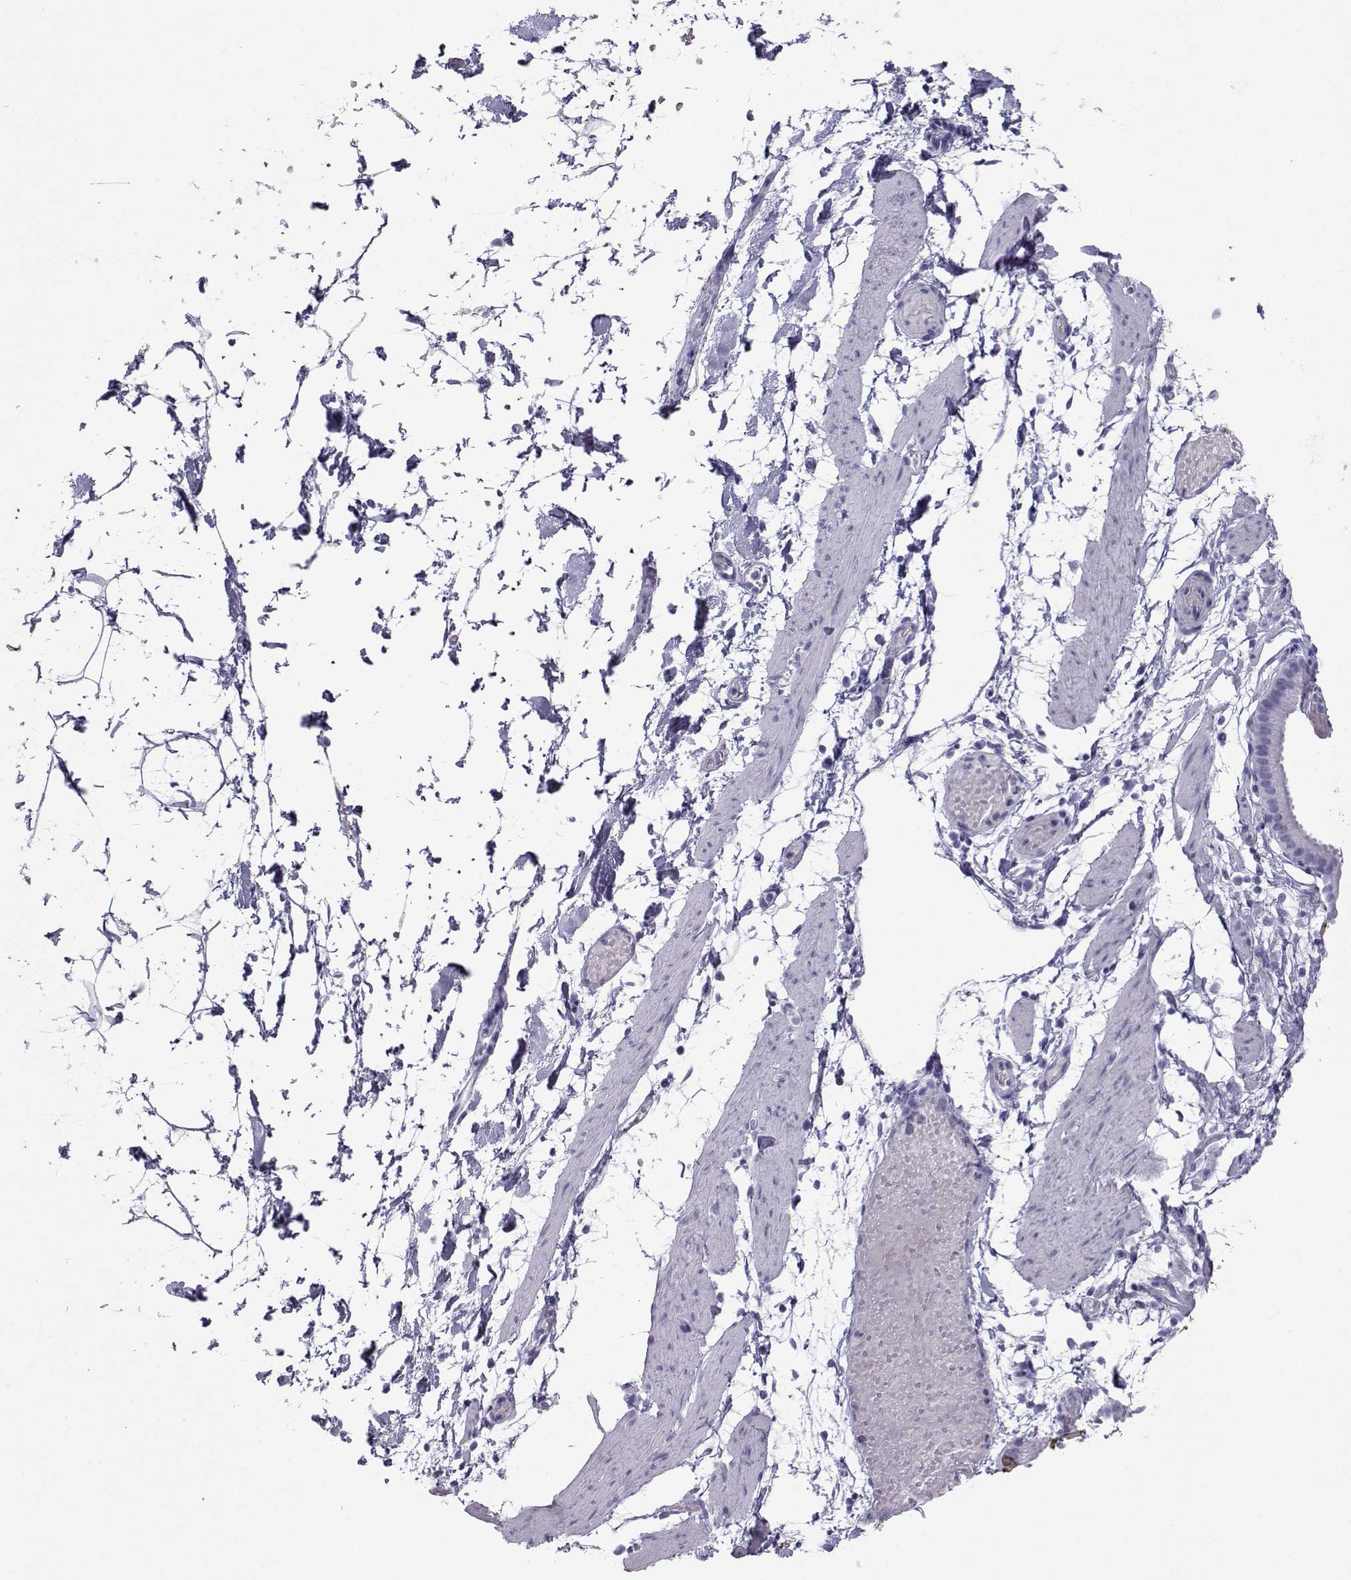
{"staining": {"intensity": "negative", "quantity": "none", "location": "none"}, "tissue": "adipose tissue", "cell_type": "Adipocytes", "image_type": "normal", "snomed": [{"axis": "morphology", "description": "Normal tissue, NOS"}, {"axis": "topography", "description": "Gallbladder"}, {"axis": "topography", "description": "Peripheral nerve tissue"}], "caption": "Adipose tissue was stained to show a protein in brown. There is no significant expression in adipocytes. (DAB immunohistochemistry, high magnification).", "gene": "LORICRIN", "patient": {"sex": "female", "age": 45}}